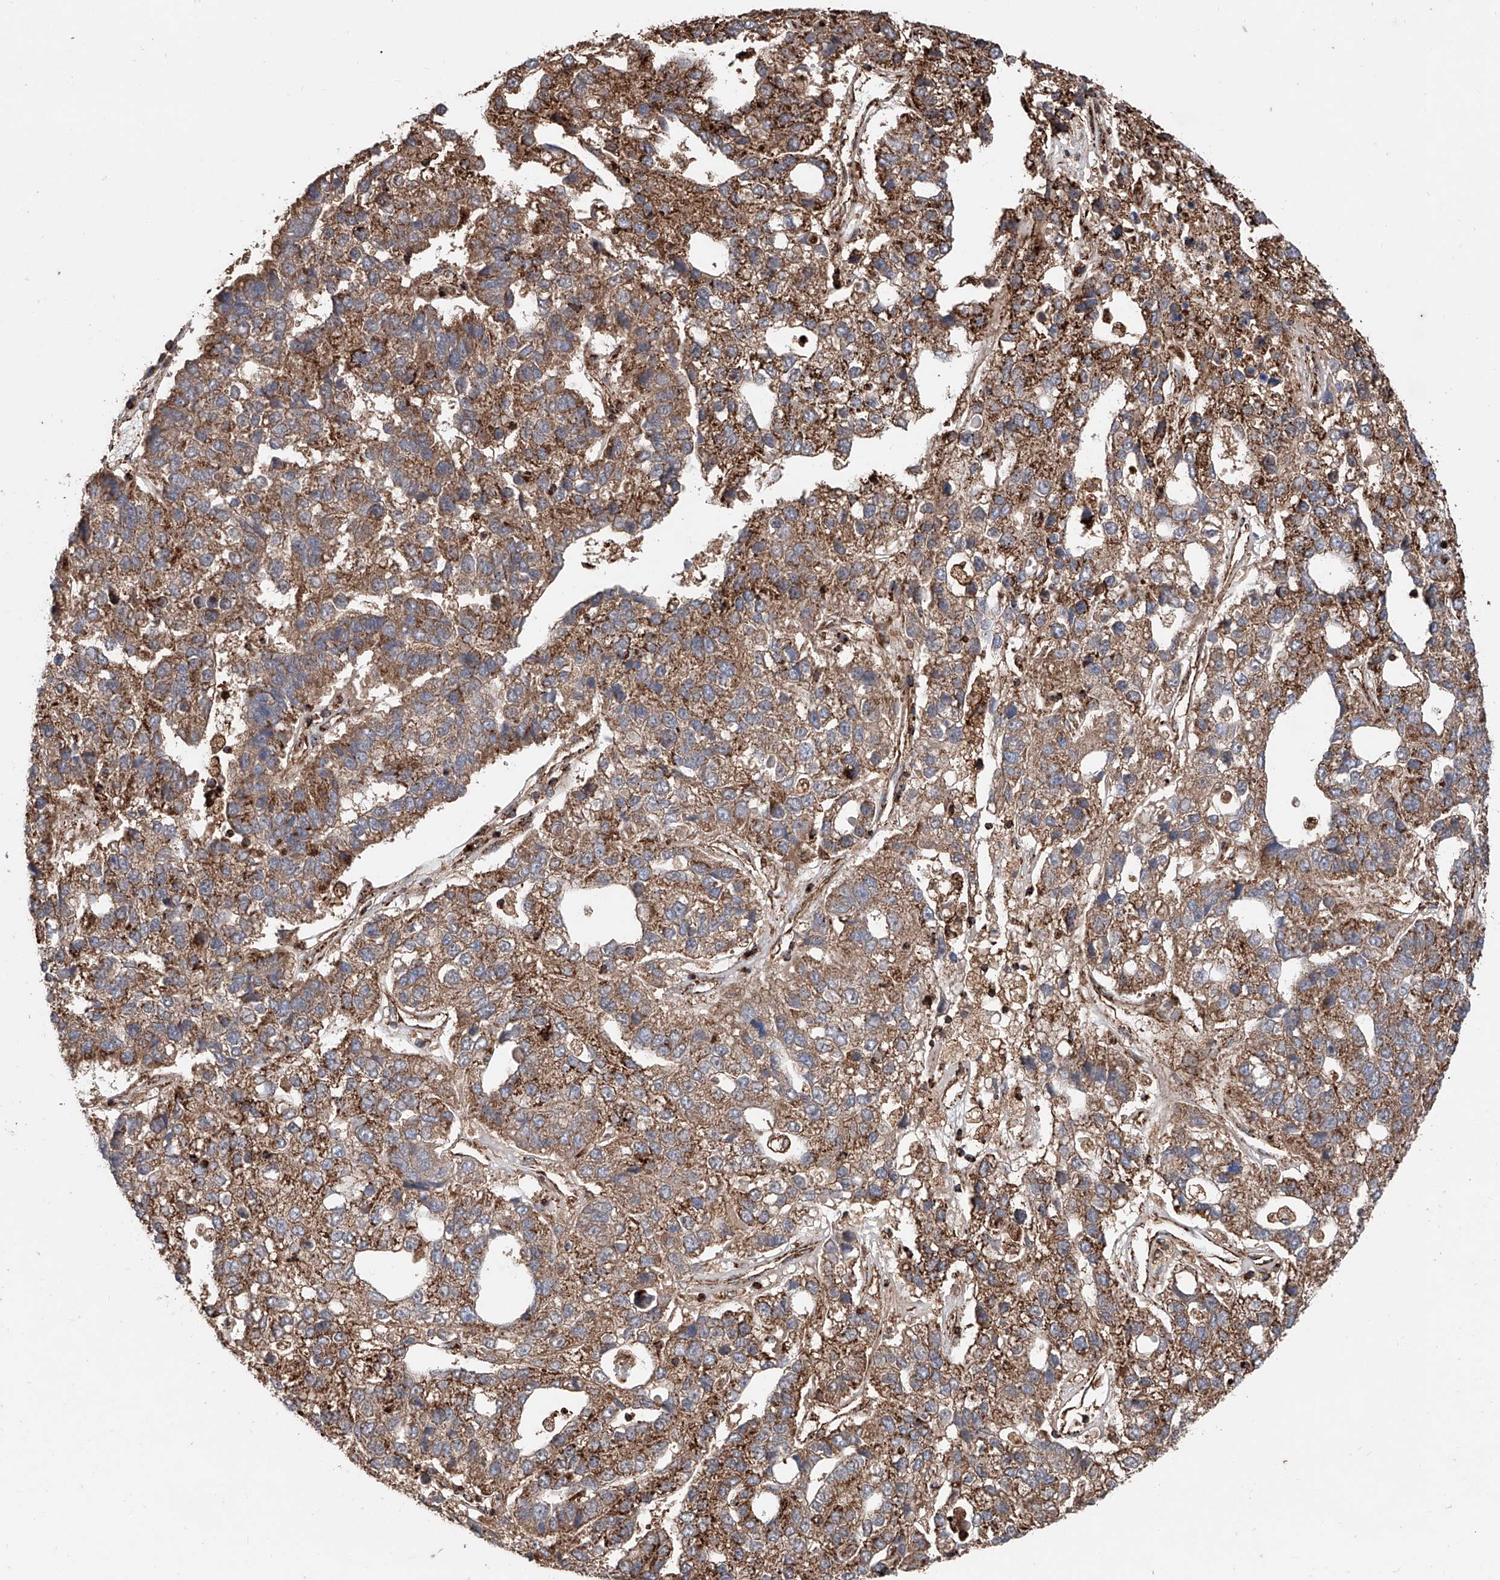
{"staining": {"intensity": "strong", "quantity": ">75%", "location": "cytoplasmic/membranous"}, "tissue": "pancreatic cancer", "cell_type": "Tumor cells", "image_type": "cancer", "snomed": [{"axis": "morphology", "description": "Adenocarcinoma, NOS"}, {"axis": "topography", "description": "Pancreas"}], "caption": "Strong cytoplasmic/membranous expression is identified in about >75% of tumor cells in adenocarcinoma (pancreatic).", "gene": "PISD", "patient": {"sex": "female", "age": 61}}